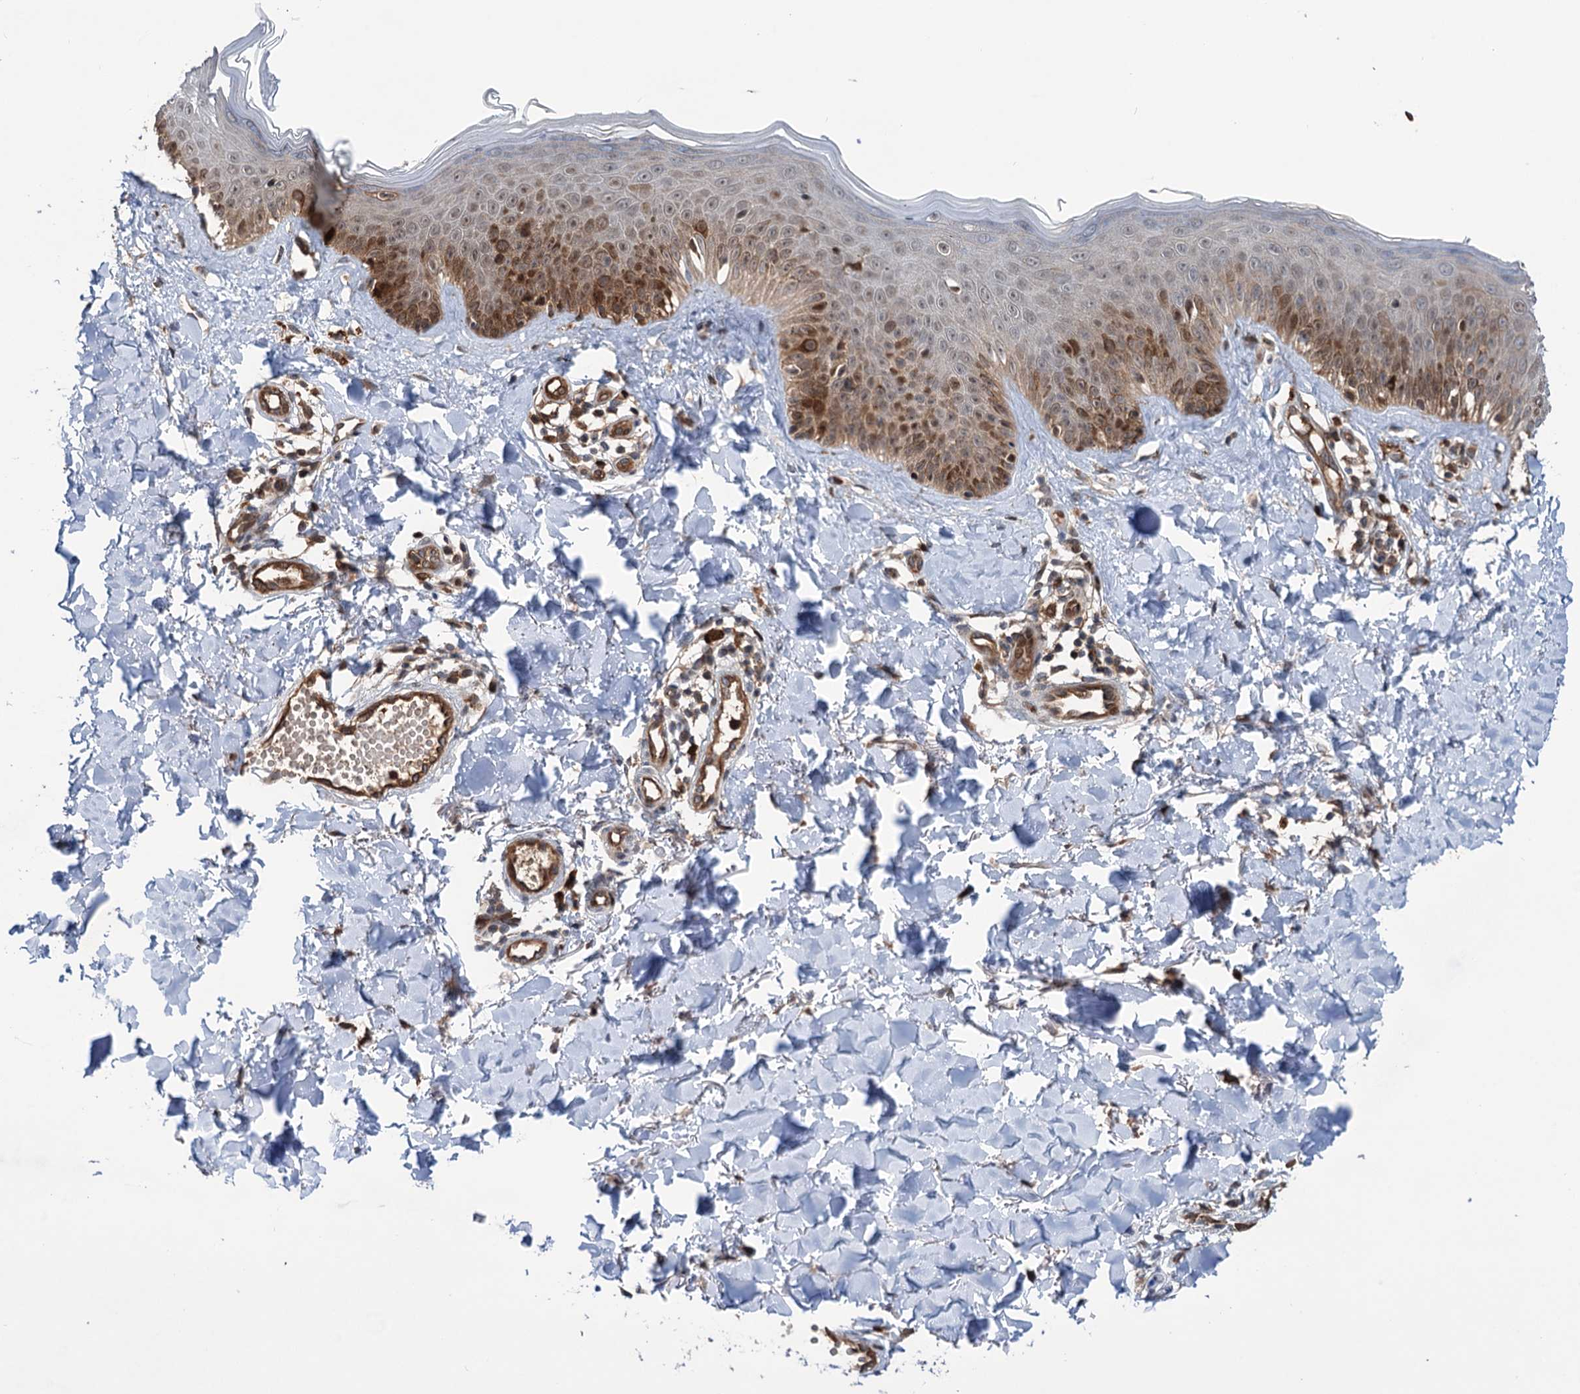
{"staining": {"intensity": "moderate", "quantity": ">75%", "location": "cytoplasmic/membranous"}, "tissue": "skin", "cell_type": "Fibroblasts", "image_type": "normal", "snomed": [{"axis": "morphology", "description": "Normal tissue, NOS"}, {"axis": "topography", "description": "Skin"}], "caption": "High-magnification brightfield microscopy of normal skin stained with DAB (brown) and counterstained with hematoxylin (blue). fibroblasts exhibit moderate cytoplasmic/membranous staining is identified in approximately>75% of cells. Using DAB (brown) and hematoxylin (blue) stains, captured at high magnification using brightfield microscopy.", "gene": "NCAPD2", "patient": {"sex": "male", "age": 52}}